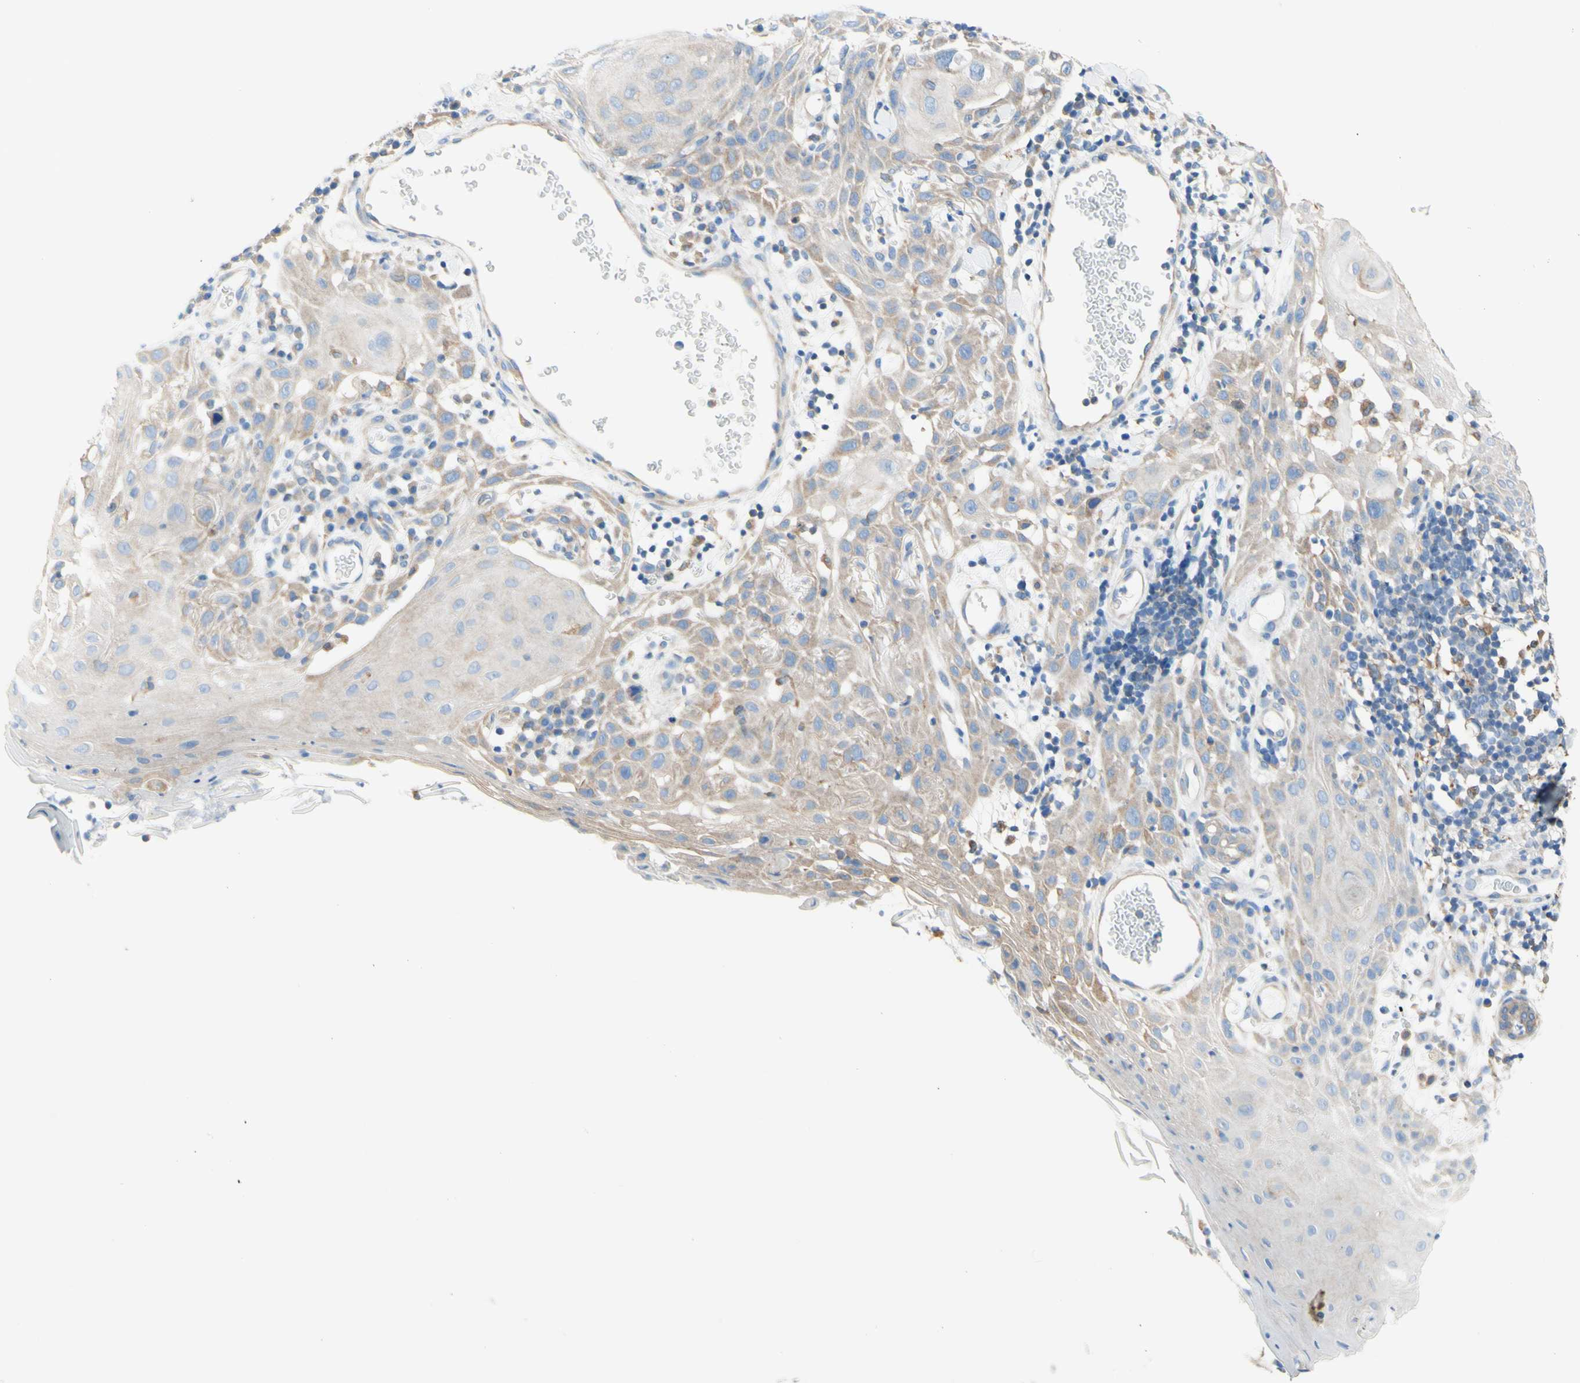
{"staining": {"intensity": "weak", "quantity": "25%-75%", "location": "cytoplasmic/membranous"}, "tissue": "skin cancer", "cell_type": "Tumor cells", "image_type": "cancer", "snomed": [{"axis": "morphology", "description": "Squamous cell carcinoma, NOS"}, {"axis": "topography", "description": "Skin"}], "caption": "This photomicrograph exhibits squamous cell carcinoma (skin) stained with IHC to label a protein in brown. The cytoplasmic/membranous of tumor cells show weak positivity for the protein. Nuclei are counter-stained blue.", "gene": "RETREG2", "patient": {"sex": "male", "age": 24}}